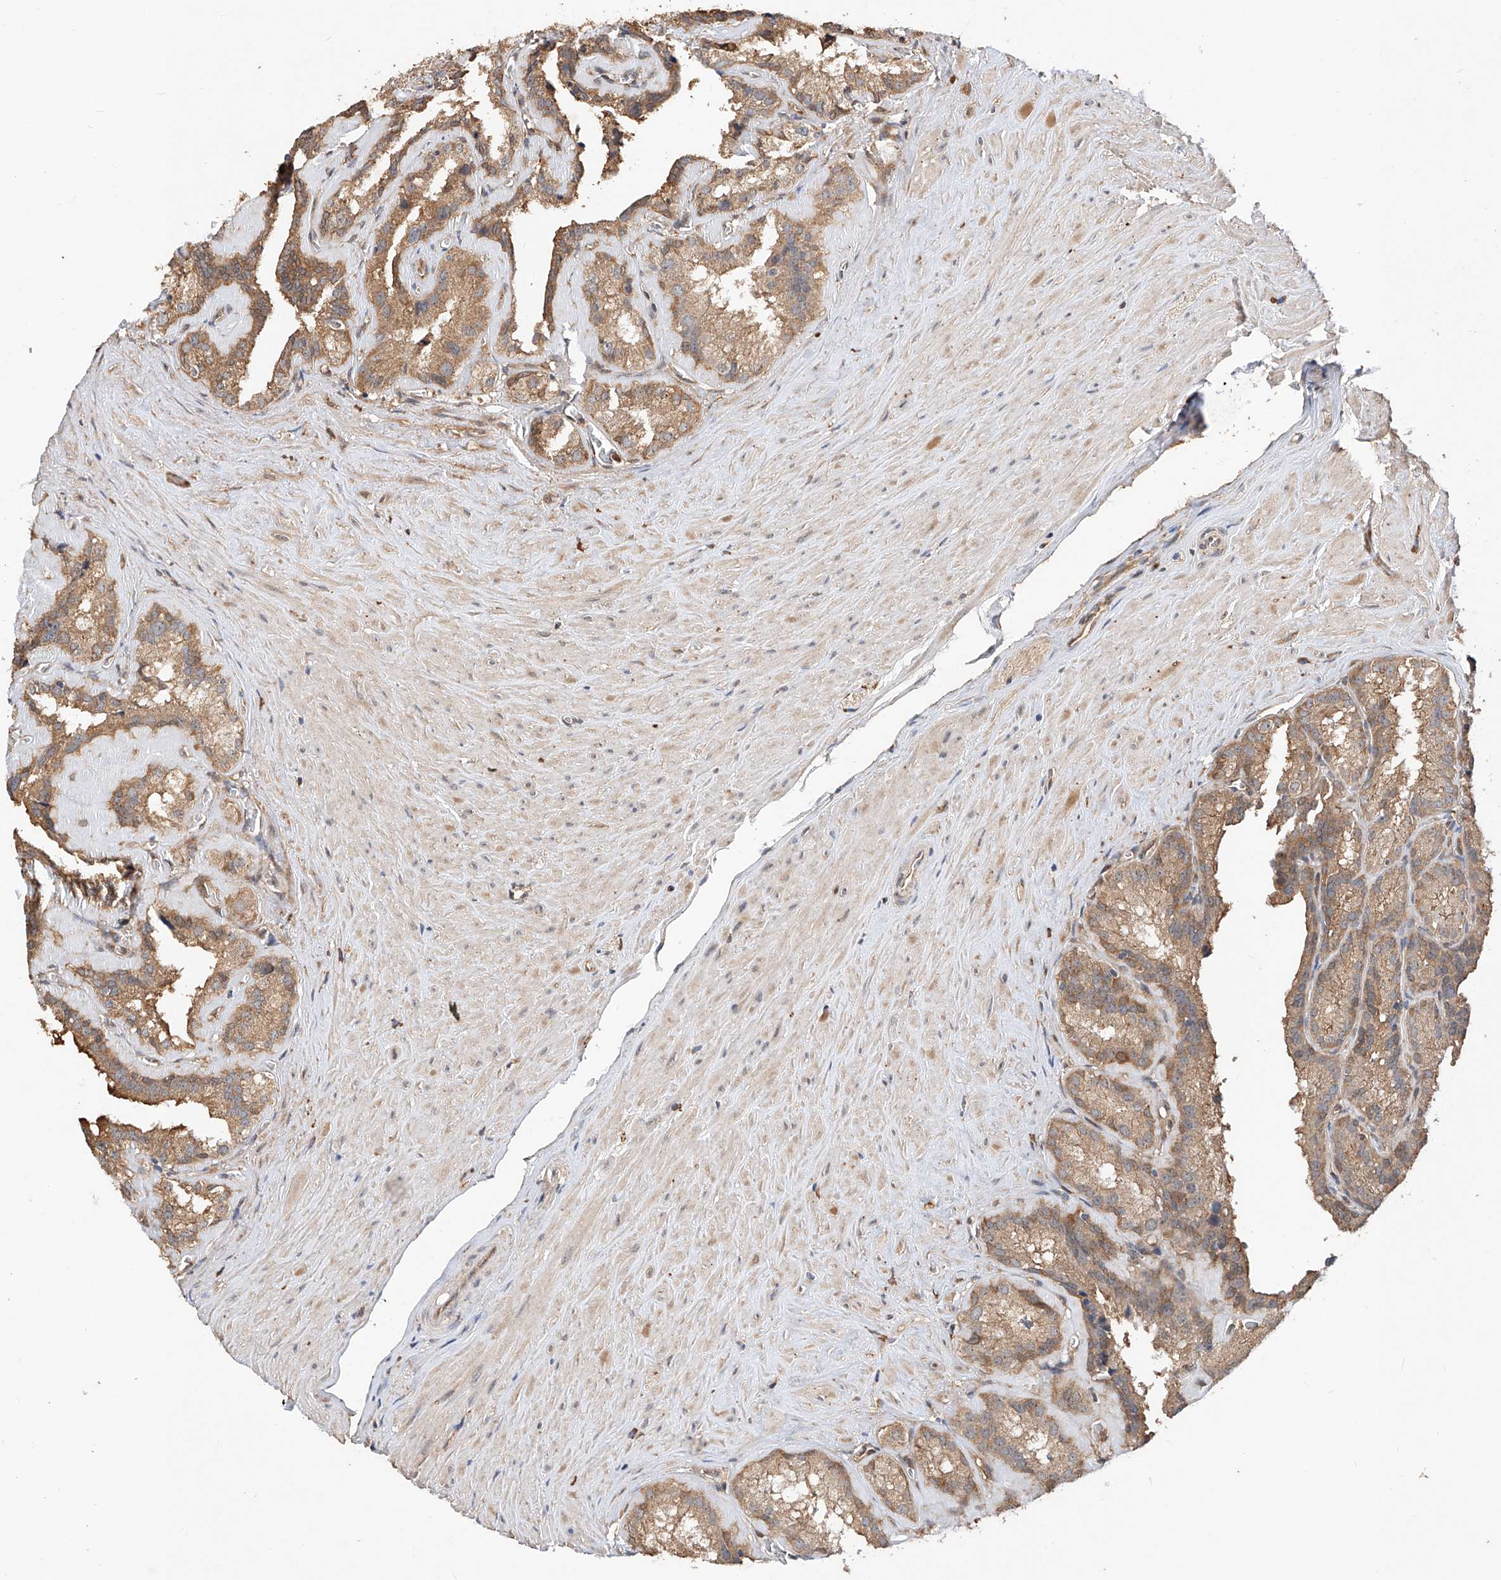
{"staining": {"intensity": "moderate", "quantity": ">75%", "location": "cytoplasmic/membranous"}, "tissue": "seminal vesicle", "cell_type": "Glandular cells", "image_type": "normal", "snomed": [{"axis": "morphology", "description": "Normal tissue, NOS"}, {"axis": "topography", "description": "Prostate"}, {"axis": "topography", "description": "Seminal veicle"}], "caption": "Moderate cytoplasmic/membranous protein positivity is present in approximately >75% of glandular cells in seminal vesicle. The staining was performed using DAB, with brown indicating positive protein expression. Nuclei are stained blue with hematoxylin.", "gene": "RILPL2", "patient": {"sex": "male", "age": 59}}